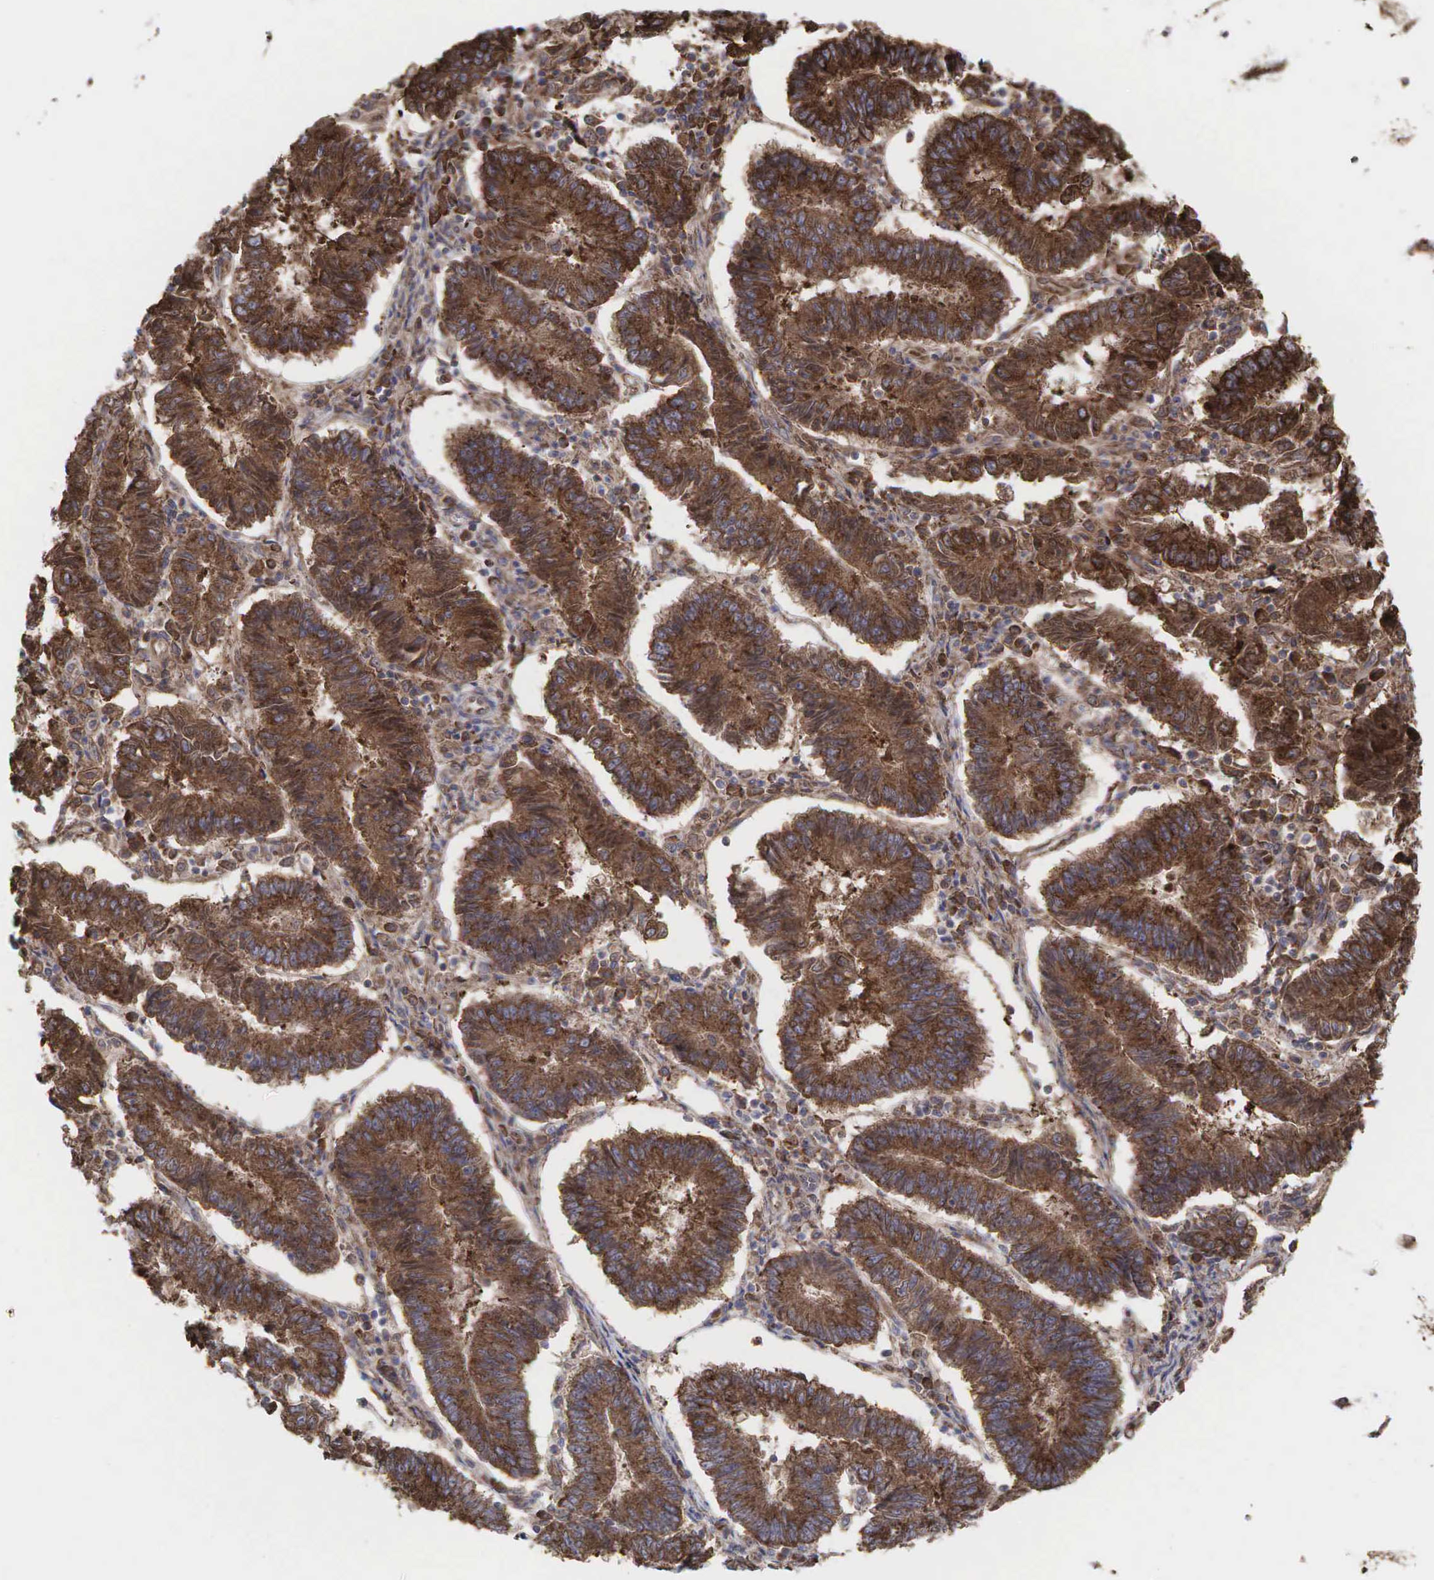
{"staining": {"intensity": "moderate", "quantity": ">75%", "location": "cytoplasmic/membranous"}, "tissue": "endometrial cancer", "cell_type": "Tumor cells", "image_type": "cancer", "snomed": [{"axis": "morphology", "description": "Adenocarcinoma, NOS"}, {"axis": "topography", "description": "Endometrium"}], "caption": "A high-resolution histopathology image shows IHC staining of endometrial cancer (adenocarcinoma), which demonstrates moderate cytoplasmic/membranous expression in about >75% of tumor cells. (Brightfield microscopy of DAB IHC at high magnification).", "gene": "PABPC5", "patient": {"sex": "female", "age": 75}}